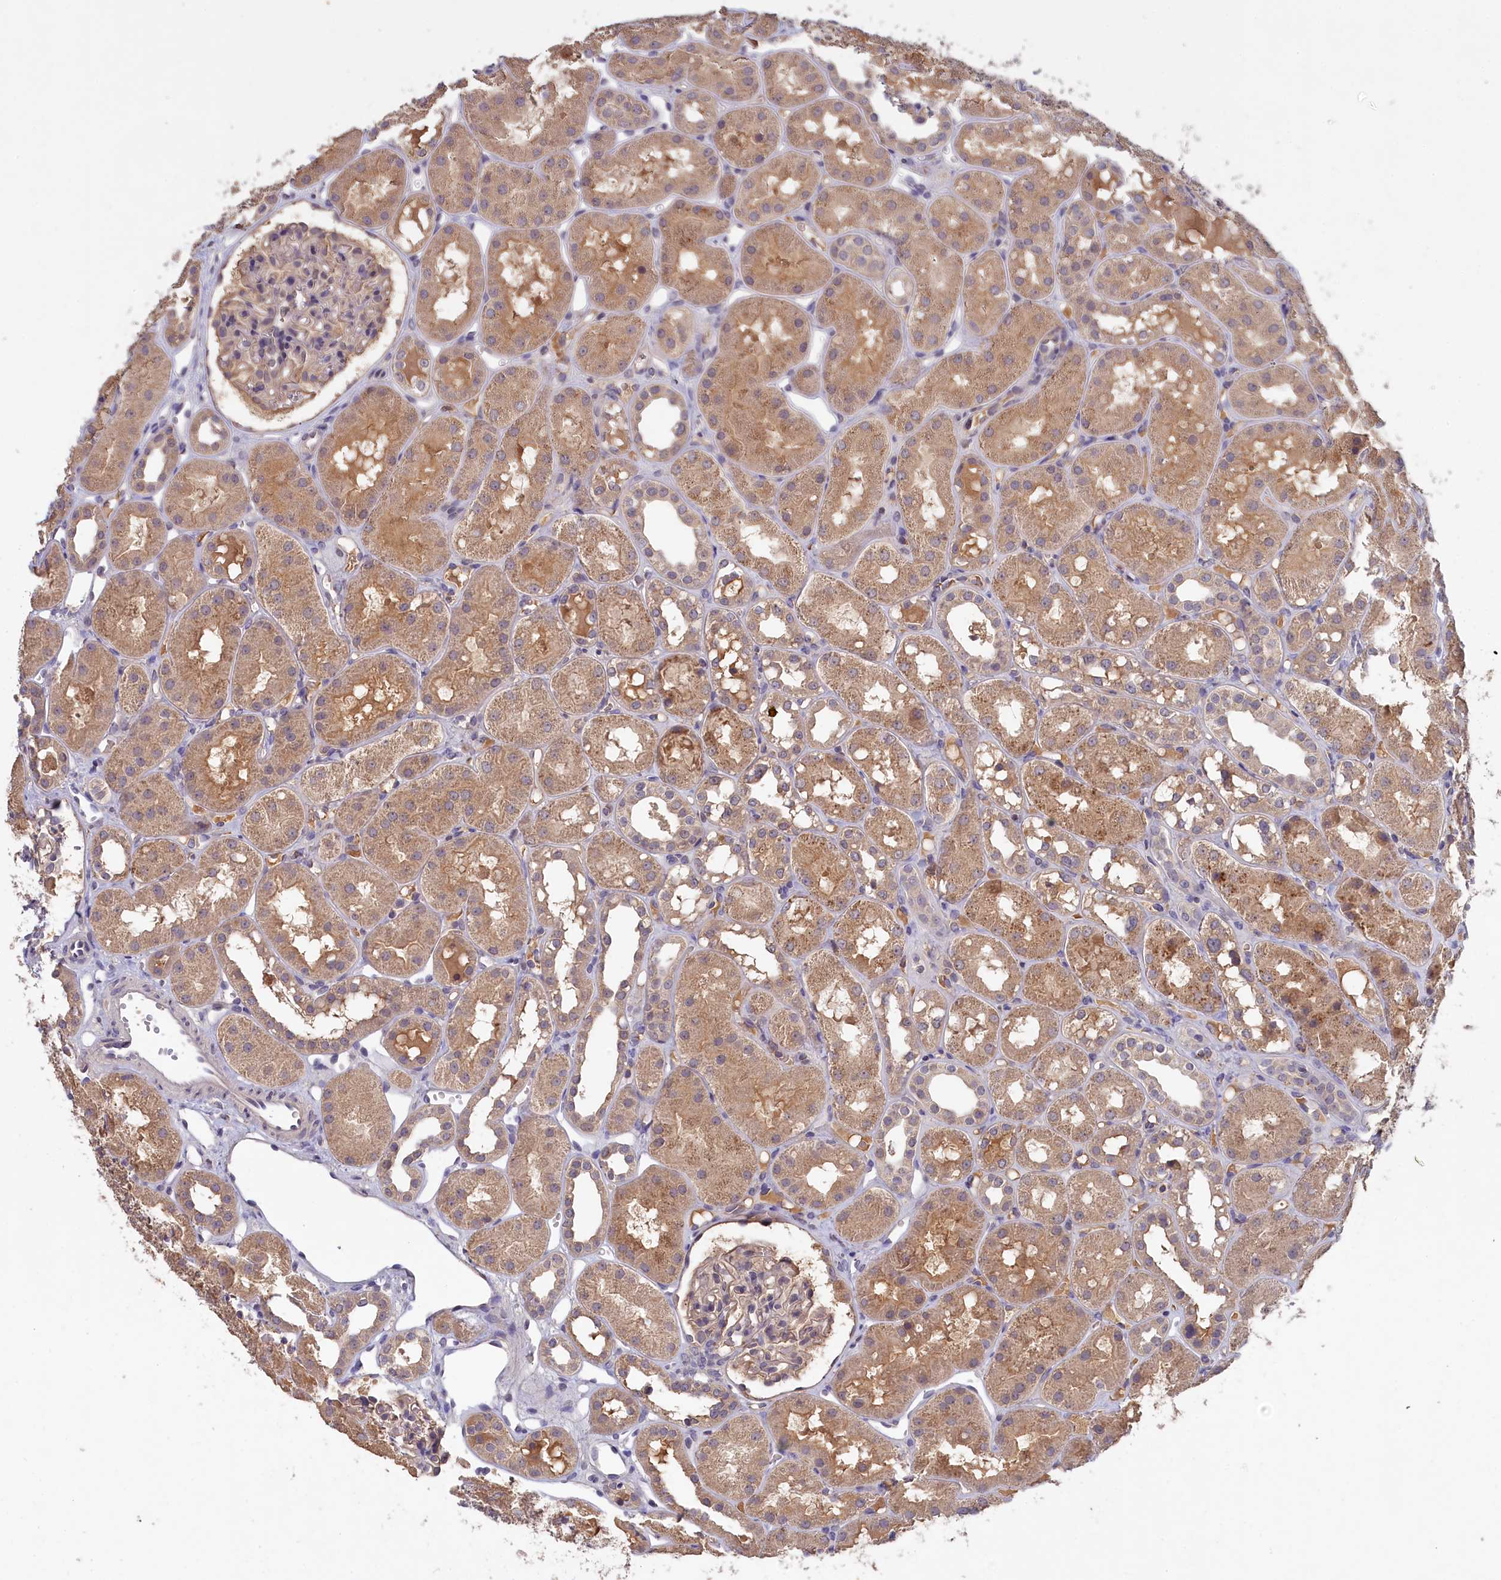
{"staining": {"intensity": "negative", "quantity": "none", "location": "none"}, "tissue": "kidney", "cell_type": "Cells in glomeruli", "image_type": "normal", "snomed": [{"axis": "morphology", "description": "Normal tissue, NOS"}, {"axis": "topography", "description": "Kidney"}], "caption": "DAB (3,3'-diaminobenzidine) immunohistochemical staining of normal human kidney shows no significant expression in cells in glomeruli. (Stains: DAB immunohistochemistry with hematoxylin counter stain, Microscopy: brightfield microscopy at high magnification).", "gene": "CELF5", "patient": {"sex": "male", "age": 16}}